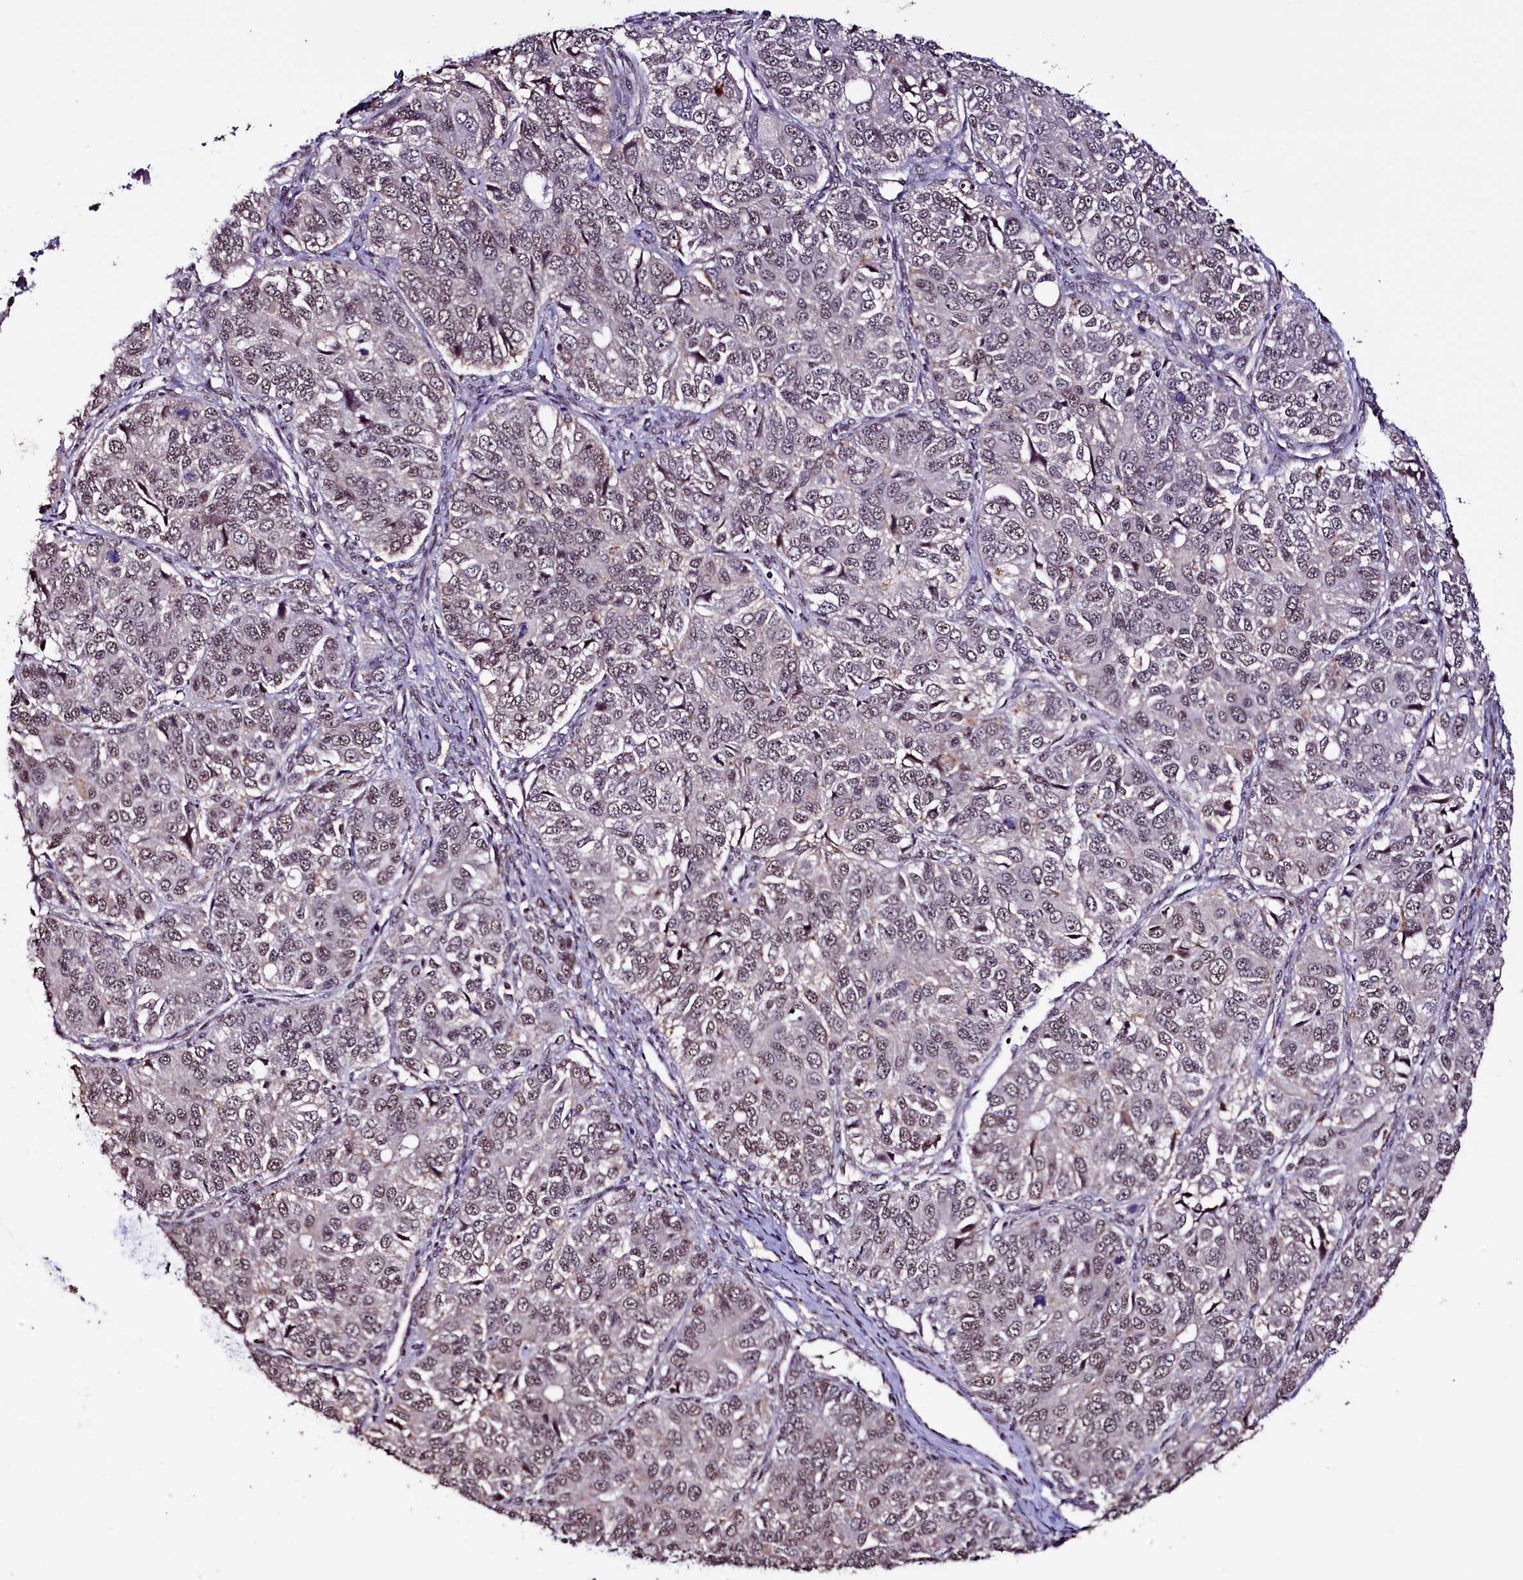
{"staining": {"intensity": "weak", "quantity": ">75%", "location": "nuclear"}, "tissue": "ovarian cancer", "cell_type": "Tumor cells", "image_type": "cancer", "snomed": [{"axis": "morphology", "description": "Carcinoma, endometroid"}, {"axis": "topography", "description": "Ovary"}], "caption": "Human endometroid carcinoma (ovarian) stained with a protein marker shows weak staining in tumor cells.", "gene": "SFSWAP", "patient": {"sex": "female", "age": 51}}